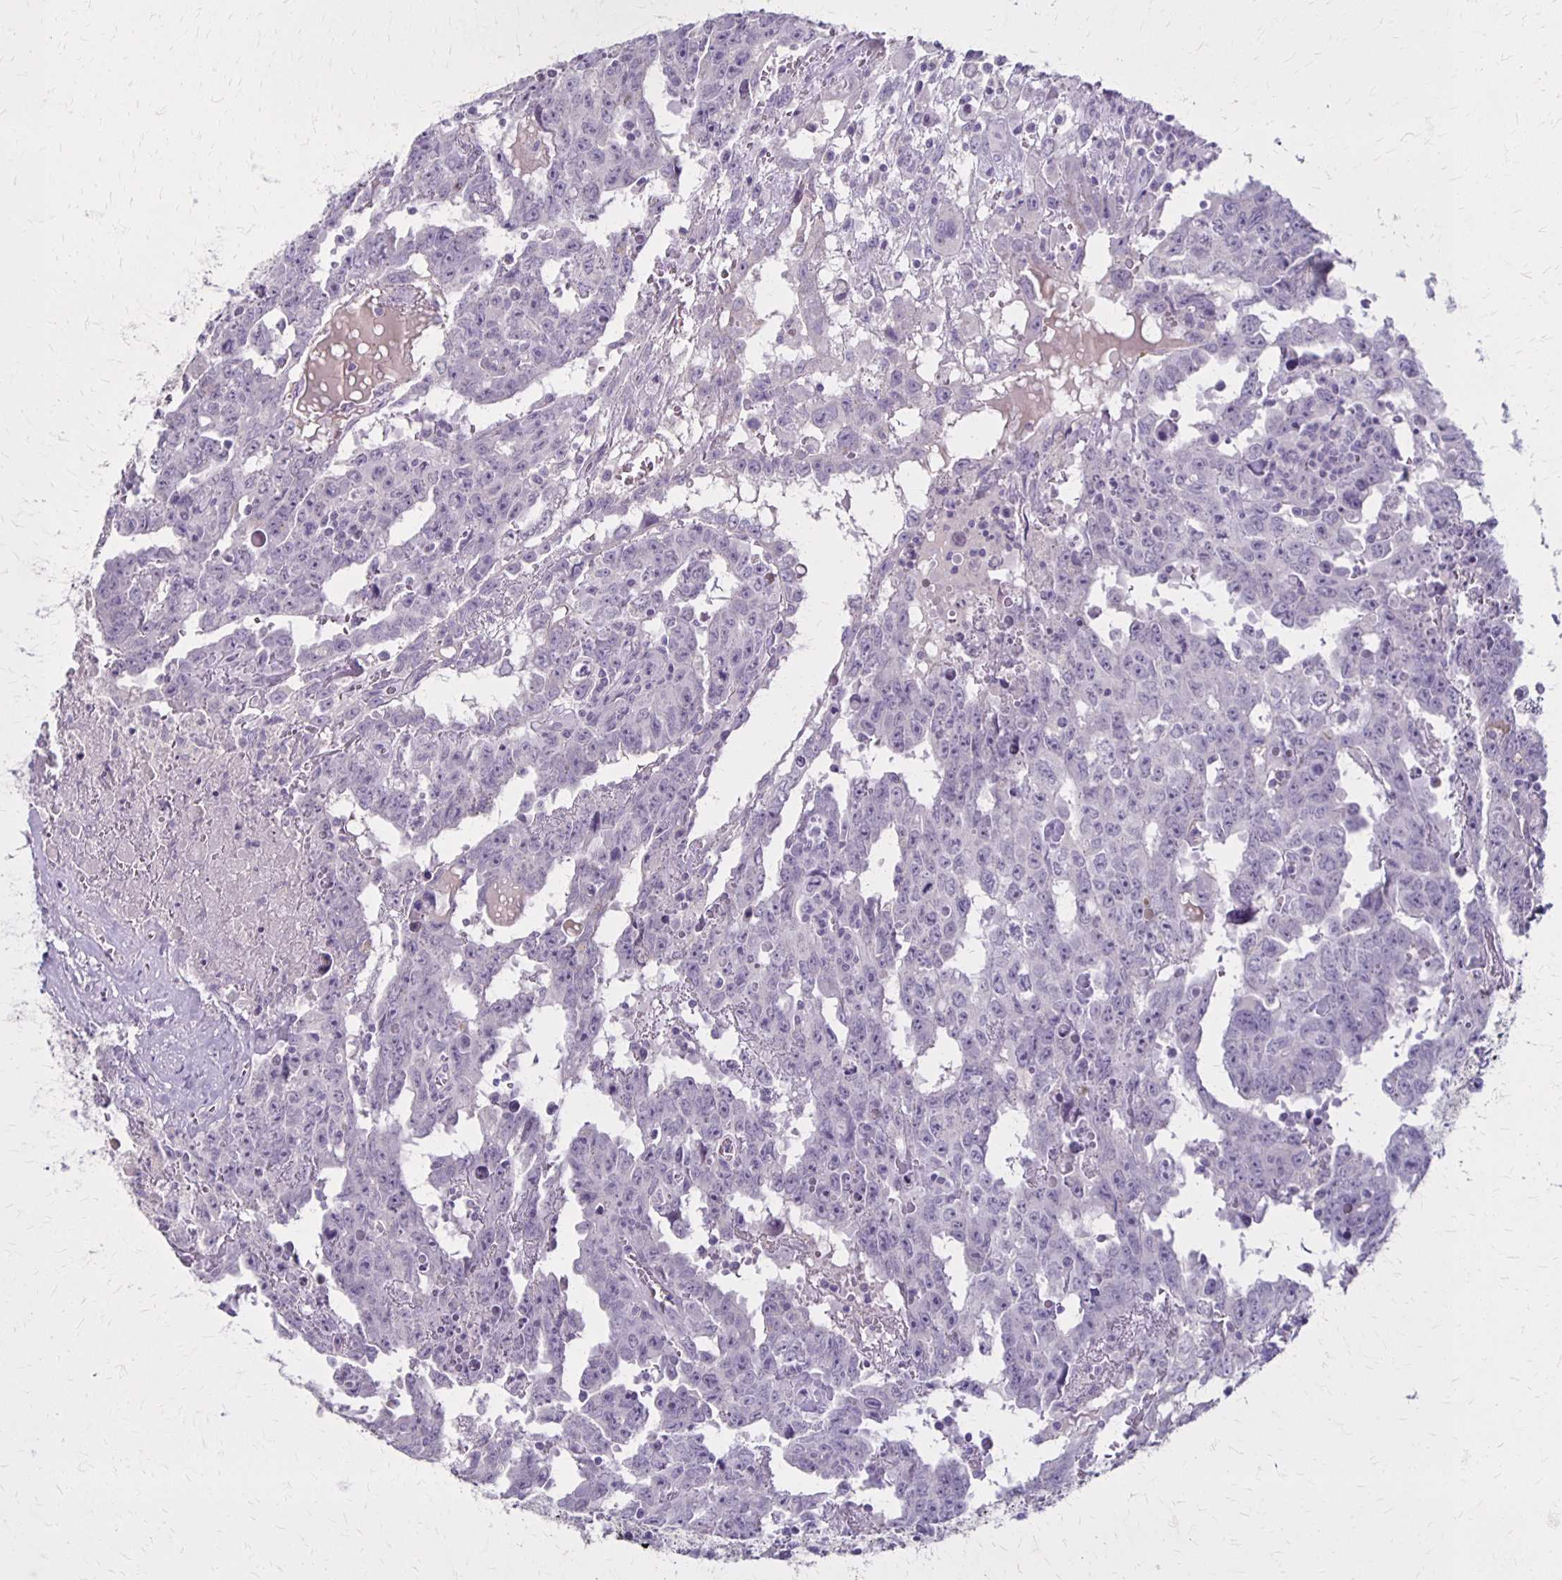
{"staining": {"intensity": "negative", "quantity": "none", "location": "none"}, "tissue": "testis cancer", "cell_type": "Tumor cells", "image_type": "cancer", "snomed": [{"axis": "morphology", "description": "Carcinoma, Embryonal, NOS"}, {"axis": "topography", "description": "Testis"}], "caption": "A high-resolution histopathology image shows immunohistochemistry staining of testis cancer (embryonal carcinoma), which demonstrates no significant staining in tumor cells.", "gene": "SLC35E2B", "patient": {"sex": "male", "age": 22}}